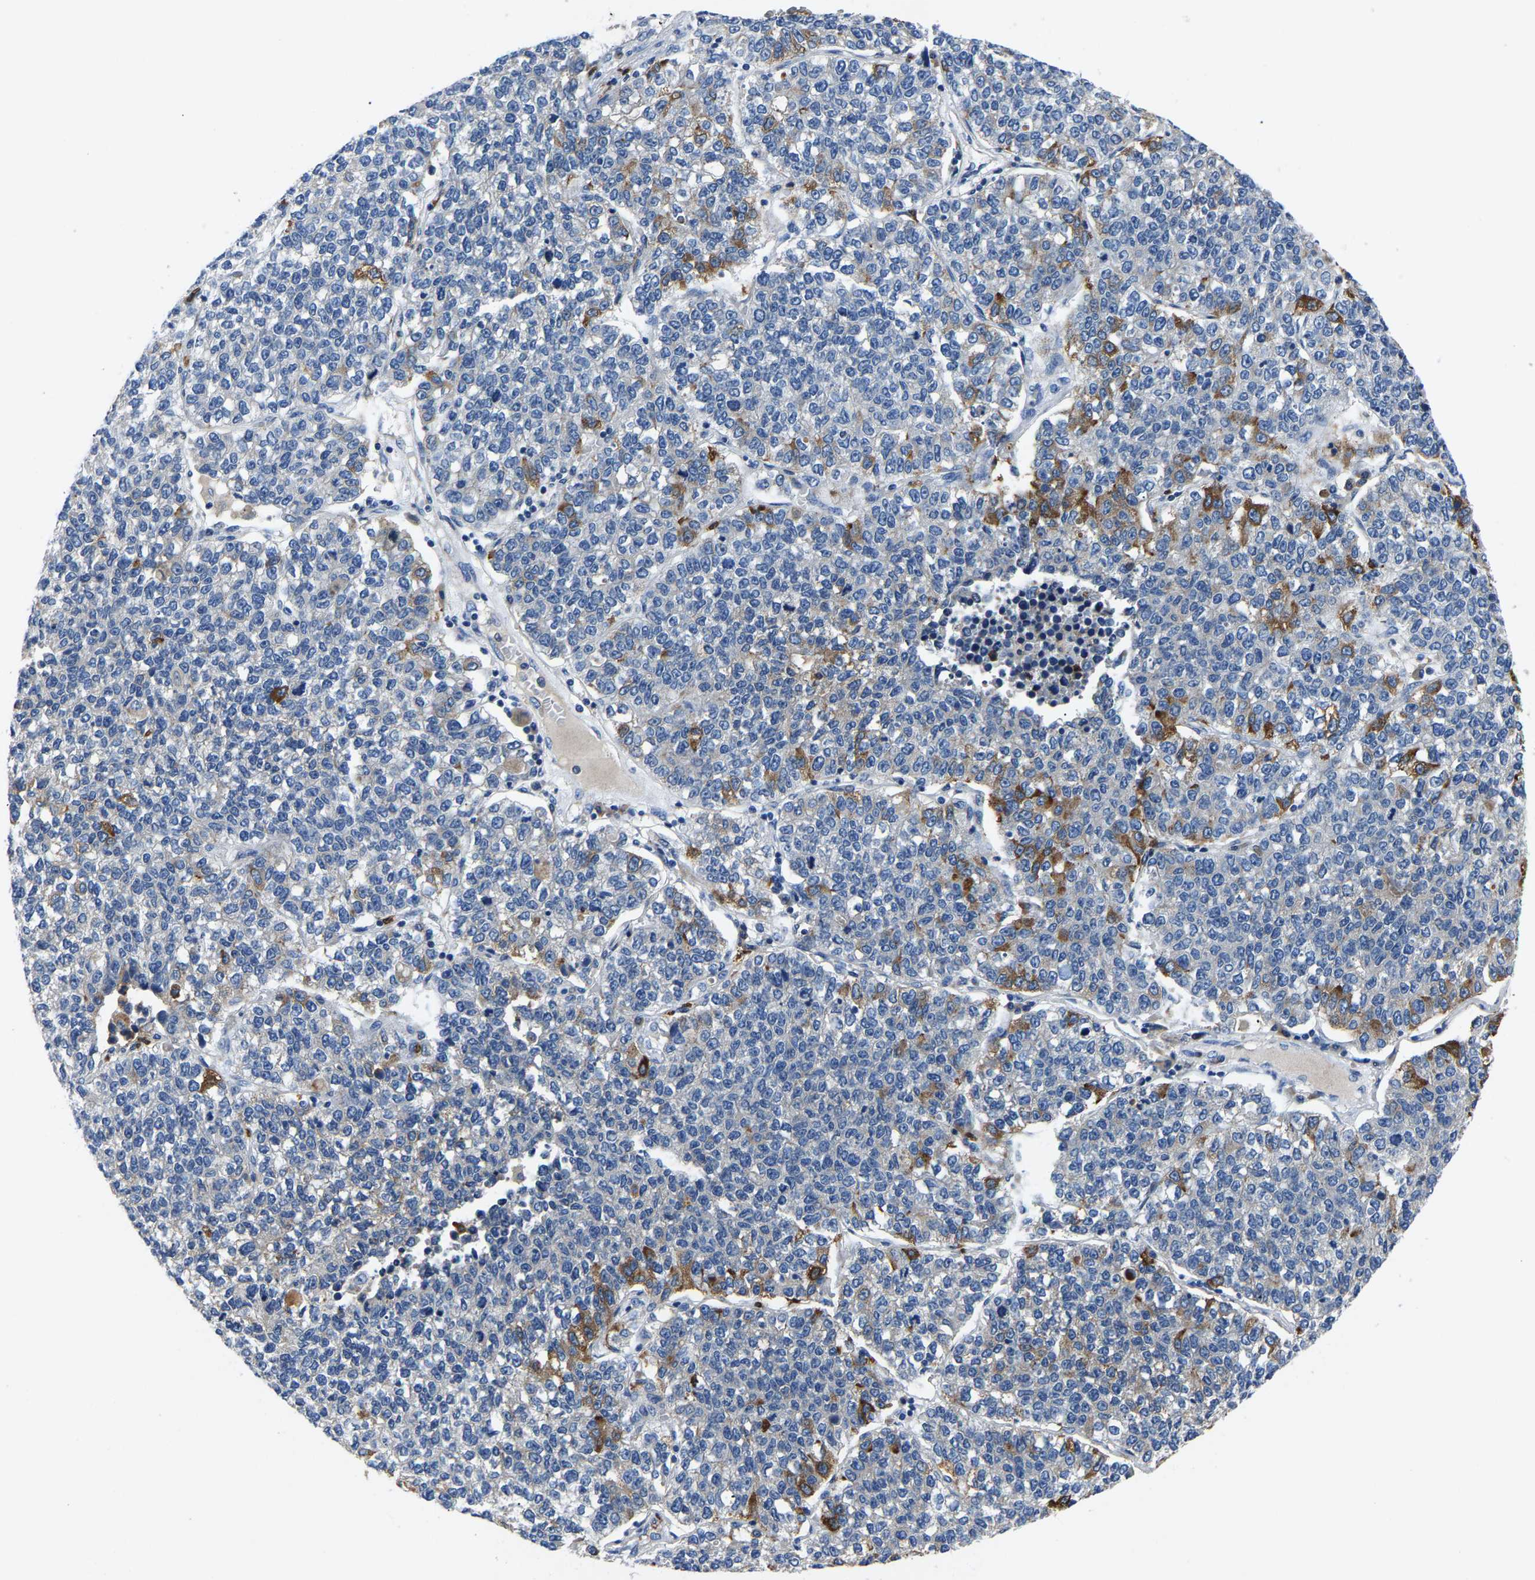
{"staining": {"intensity": "moderate", "quantity": "<25%", "location": "cytoplasmic/membranous"}, "tissue": "lung cancer", "cell_type": "Tumor cells", "image_type": "cancer", "snomed": [{"axis": "morphology", "description": "Adenocarcinoma, NOS"}, {"axis": "topography", "description": "Lung"}], "caption": "Adenocarcinoma (lung) tissue demonstrates moderate cytoplasmic/membranous expression in about <25% of tumor cells, visualized by immunohistochemistry.", "gene": "TOR1B", "patient": {"sex": "male", "age": 49}}